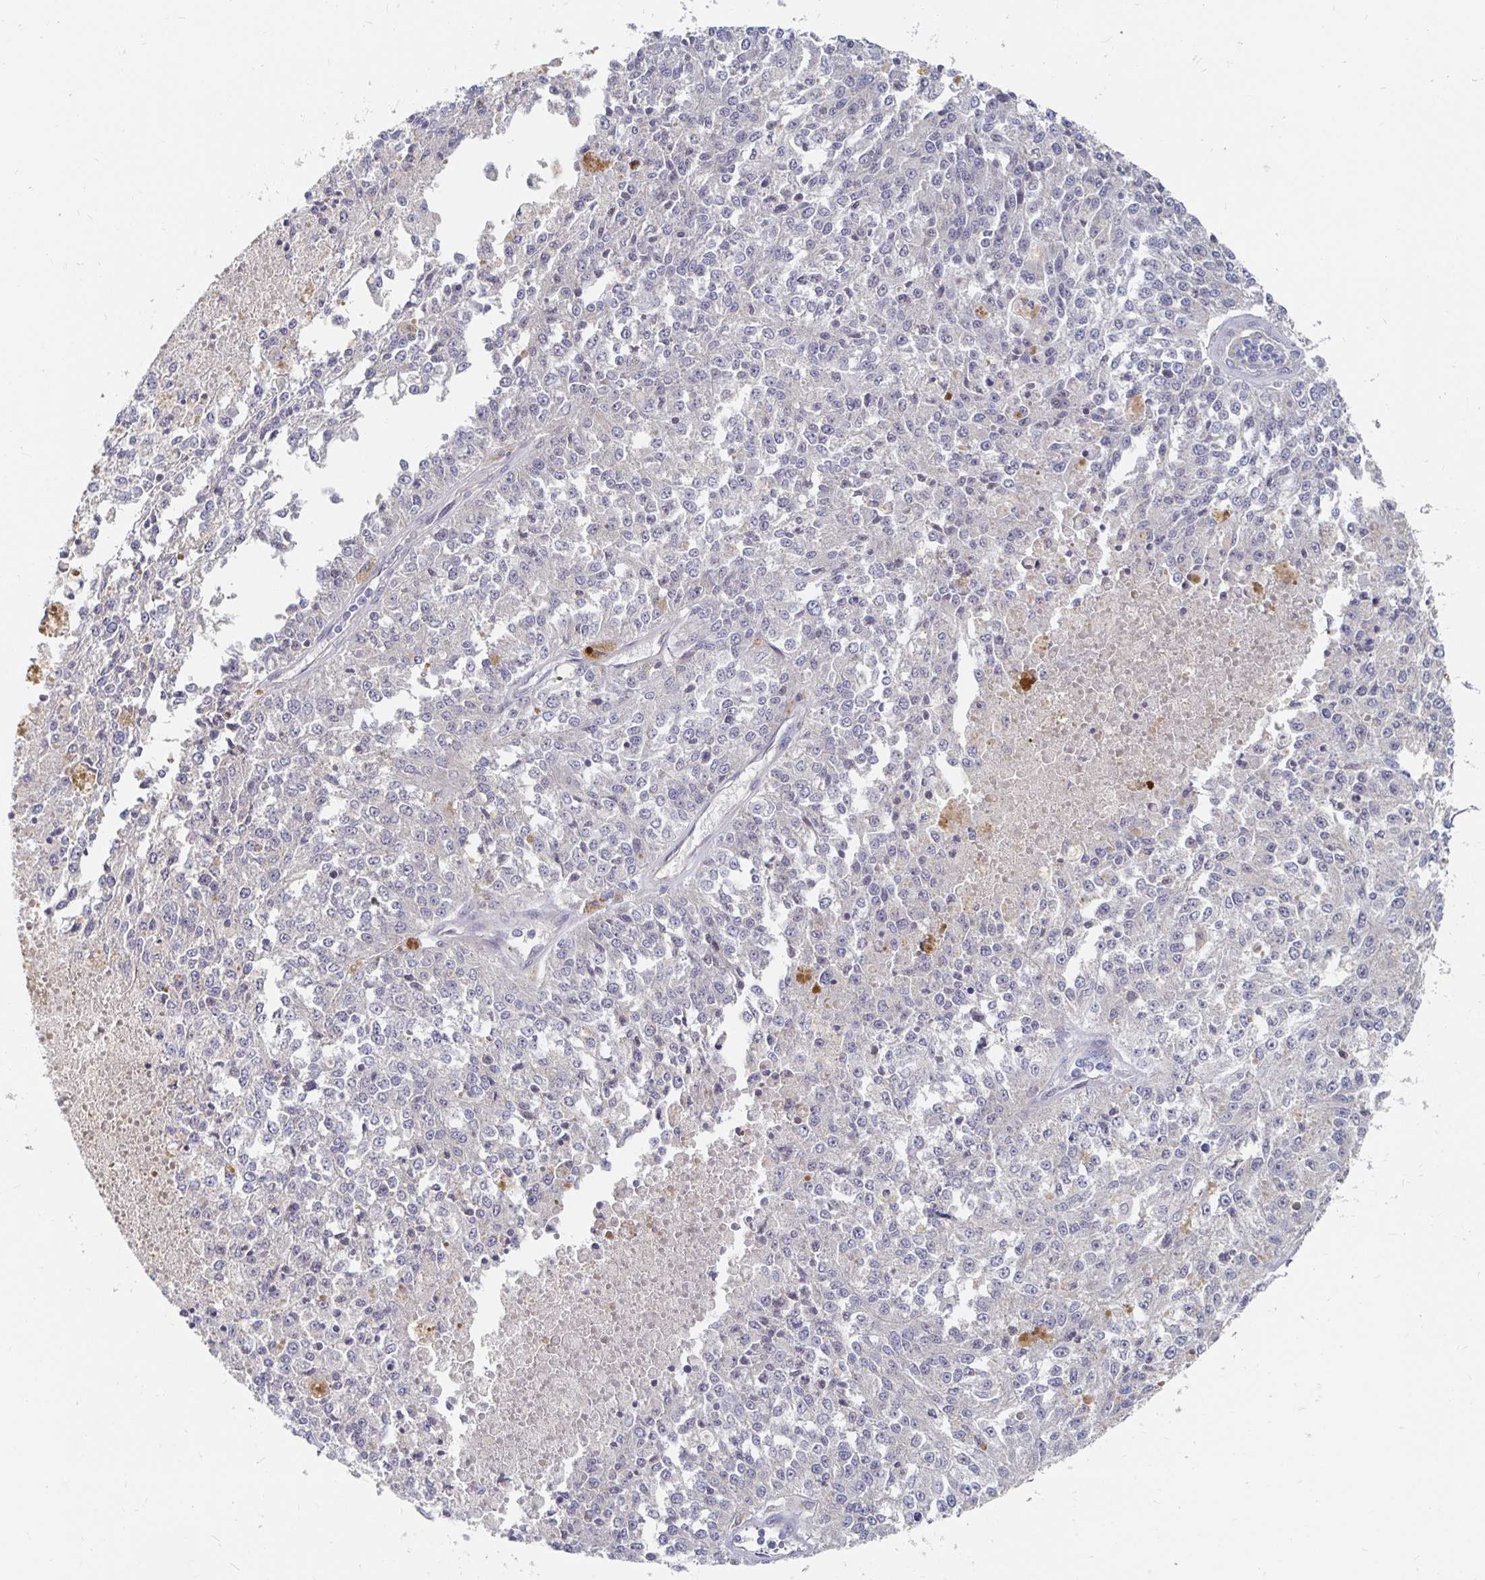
{"staining": {"intensity": "negative", "quantity": "none", "location": "none"}, "tissue": "melanoma", "cell_type": "Tumor cells", "image_type": "cancer", "snomed": [{"axis": "morphology", "description": "Malignant melanoma, Metastatic site"}, {"axis": "topography", "description": "Lymph node"}], "caption": "Immunohistochemical staining of malignant melanoma (metastatic site) demonstrates no significant staining in tumor cells. (DAB (3,3'-diaminobenzidine) IHC with hematoxylin counter stain).", "gene": "MEIS1", "patient": {"sex": "female", "age": 64}}